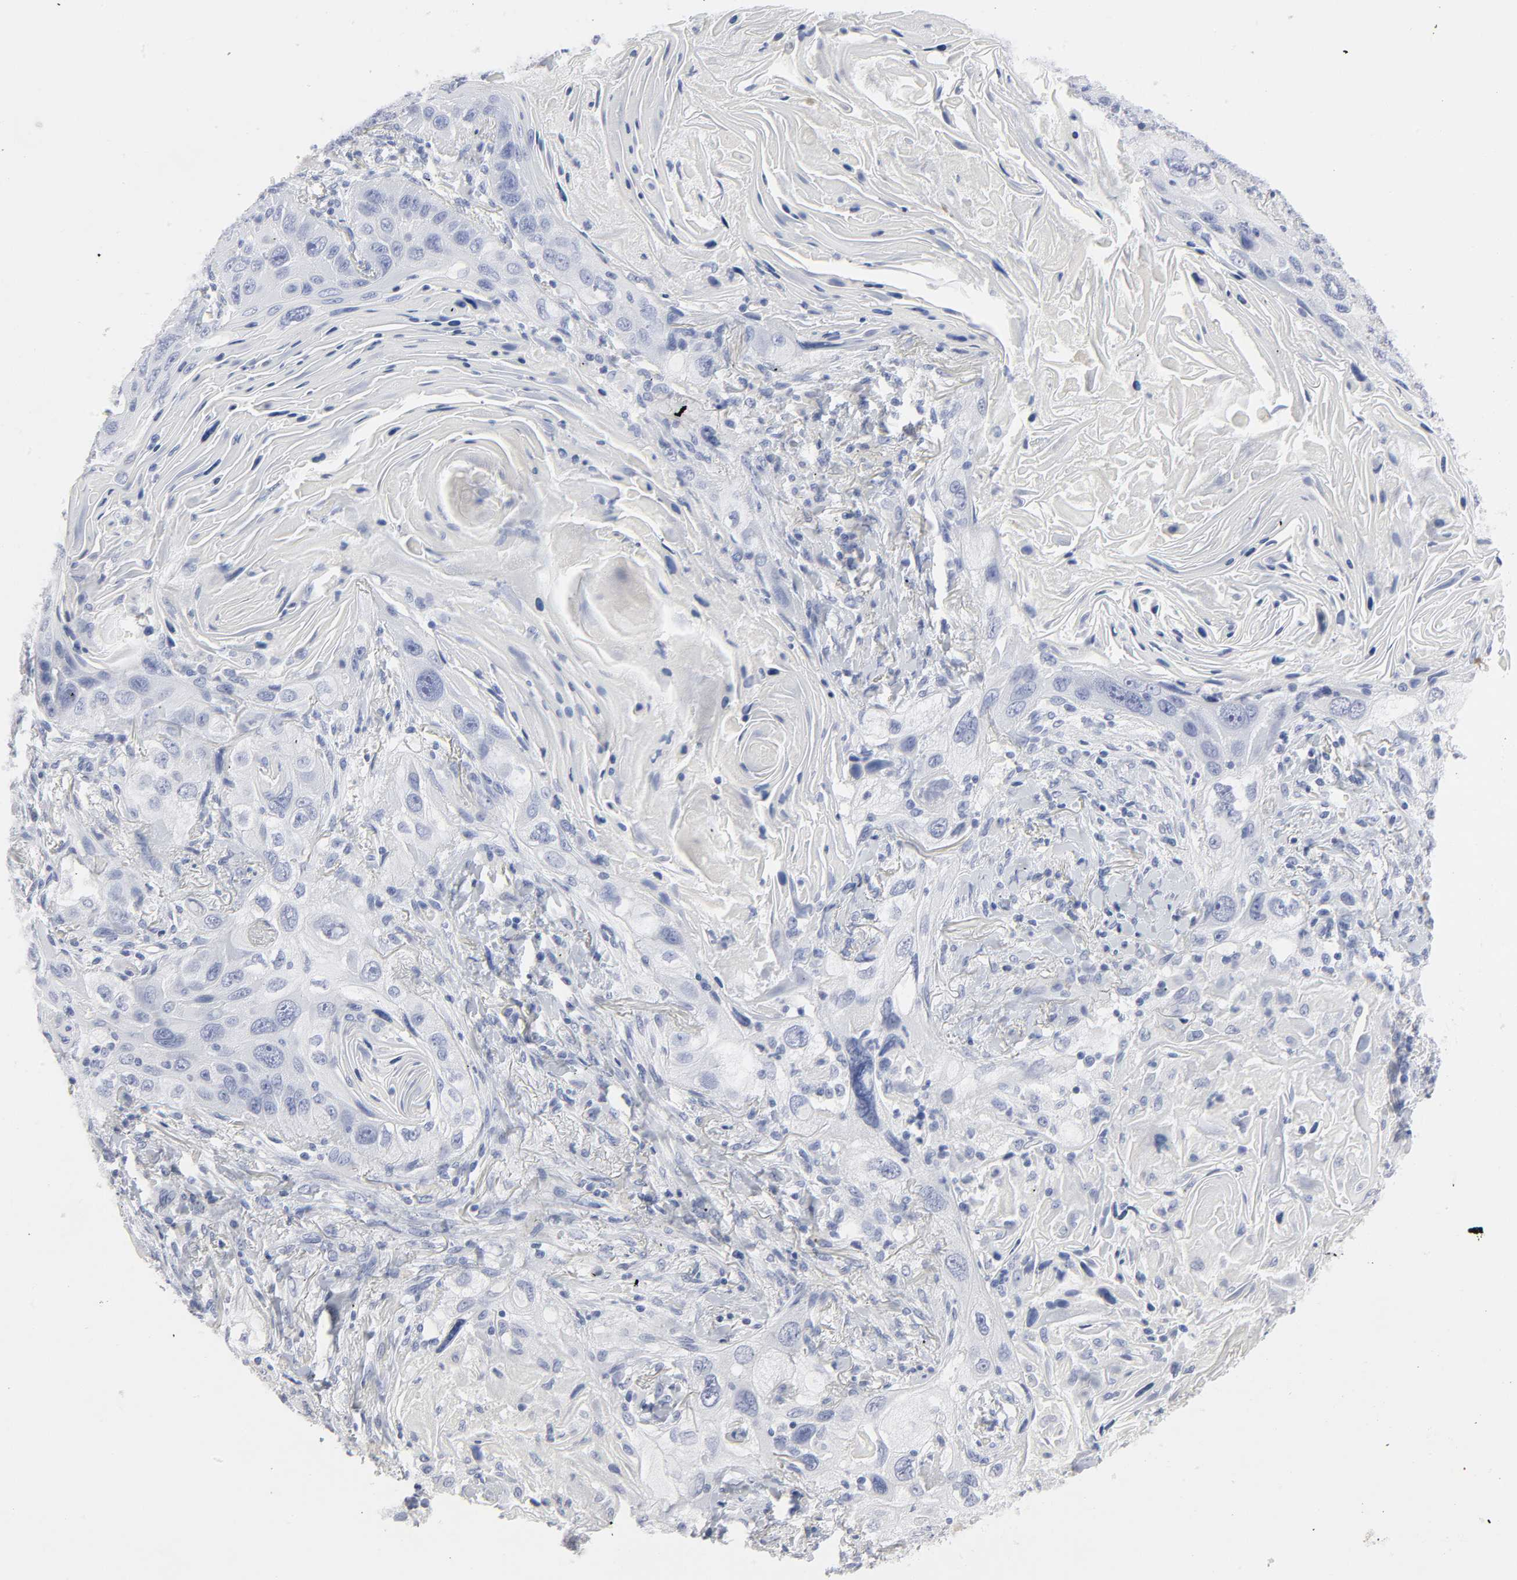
{"staining": {"intensity": "negative", "quantity": "none", "location": "none"}, "tissue": "lung cancer", "cell_type": "Tumor cells", "image_type": "cancer", "snomed": [{"axis": "morphology", "description": "Squamous cell carcinoma, NOS"}, {"axis": "topography", "description": "Lung"}], "caption": "A high-resolution histopathology image shows IHC staining of lung cancer, which reveals no significant staining in tumor cells. Nuclei are stained in blue.", "gene": "HNF4A", "patient": {"sex": "female", "age": 67}}